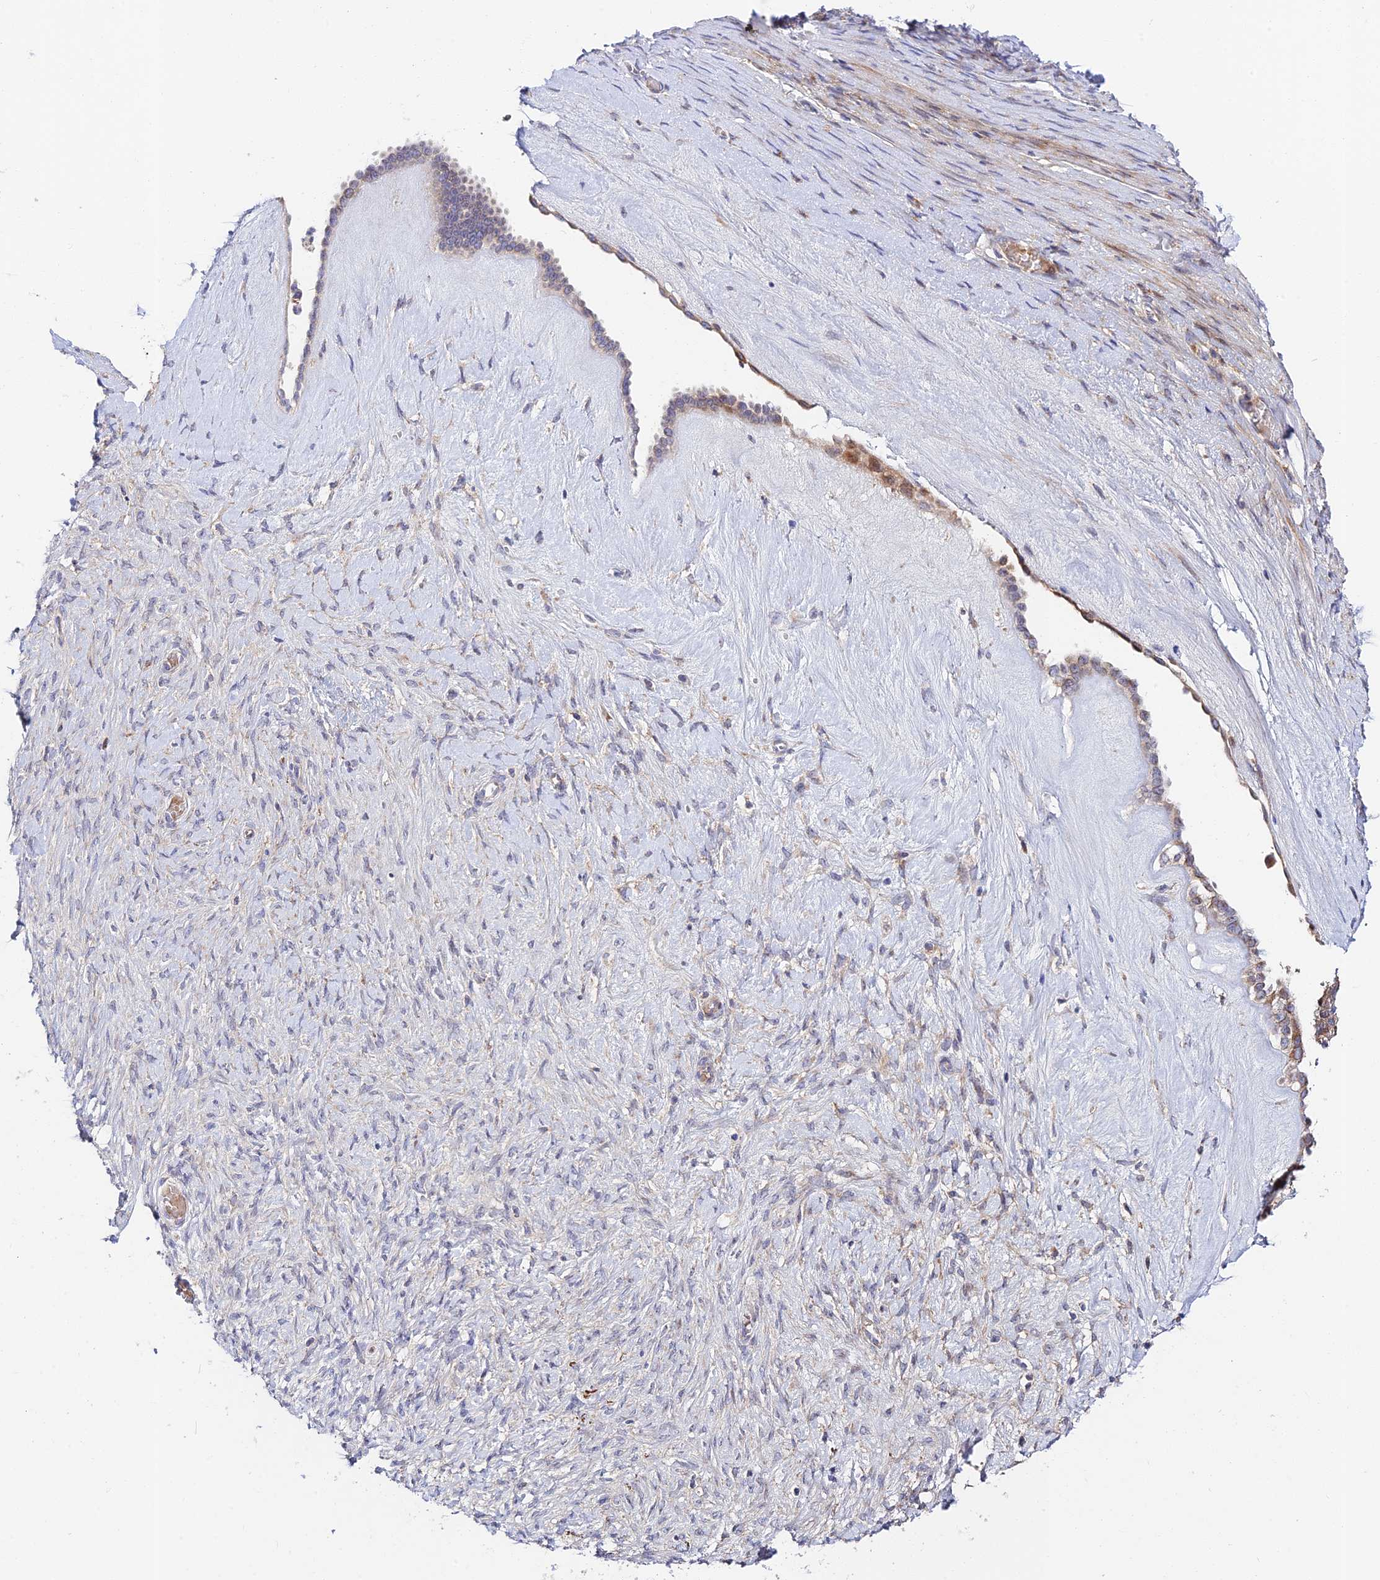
{"staining": {"intensity": "moderate", "quantity": "<25%", "location": "cytoplasmic/membranous"}, "tissue": "ovarian cancer", "cell_type": "Tumor cells", "image_type": "cancer", "snomed": [{"axis": "morphology", "description": "Cystadenocarcinoma, serous, NOS"}, {"axis": "topography", "description": "Ovary"}], "caption": "Immunohistochemical staining of ovarian cancer exhibits moderate cytoplasmic/membranous protein positivity in about <25% of tumor cells.", "gene": "FUOM", "patient": {"sex": "female", "age": 56}}